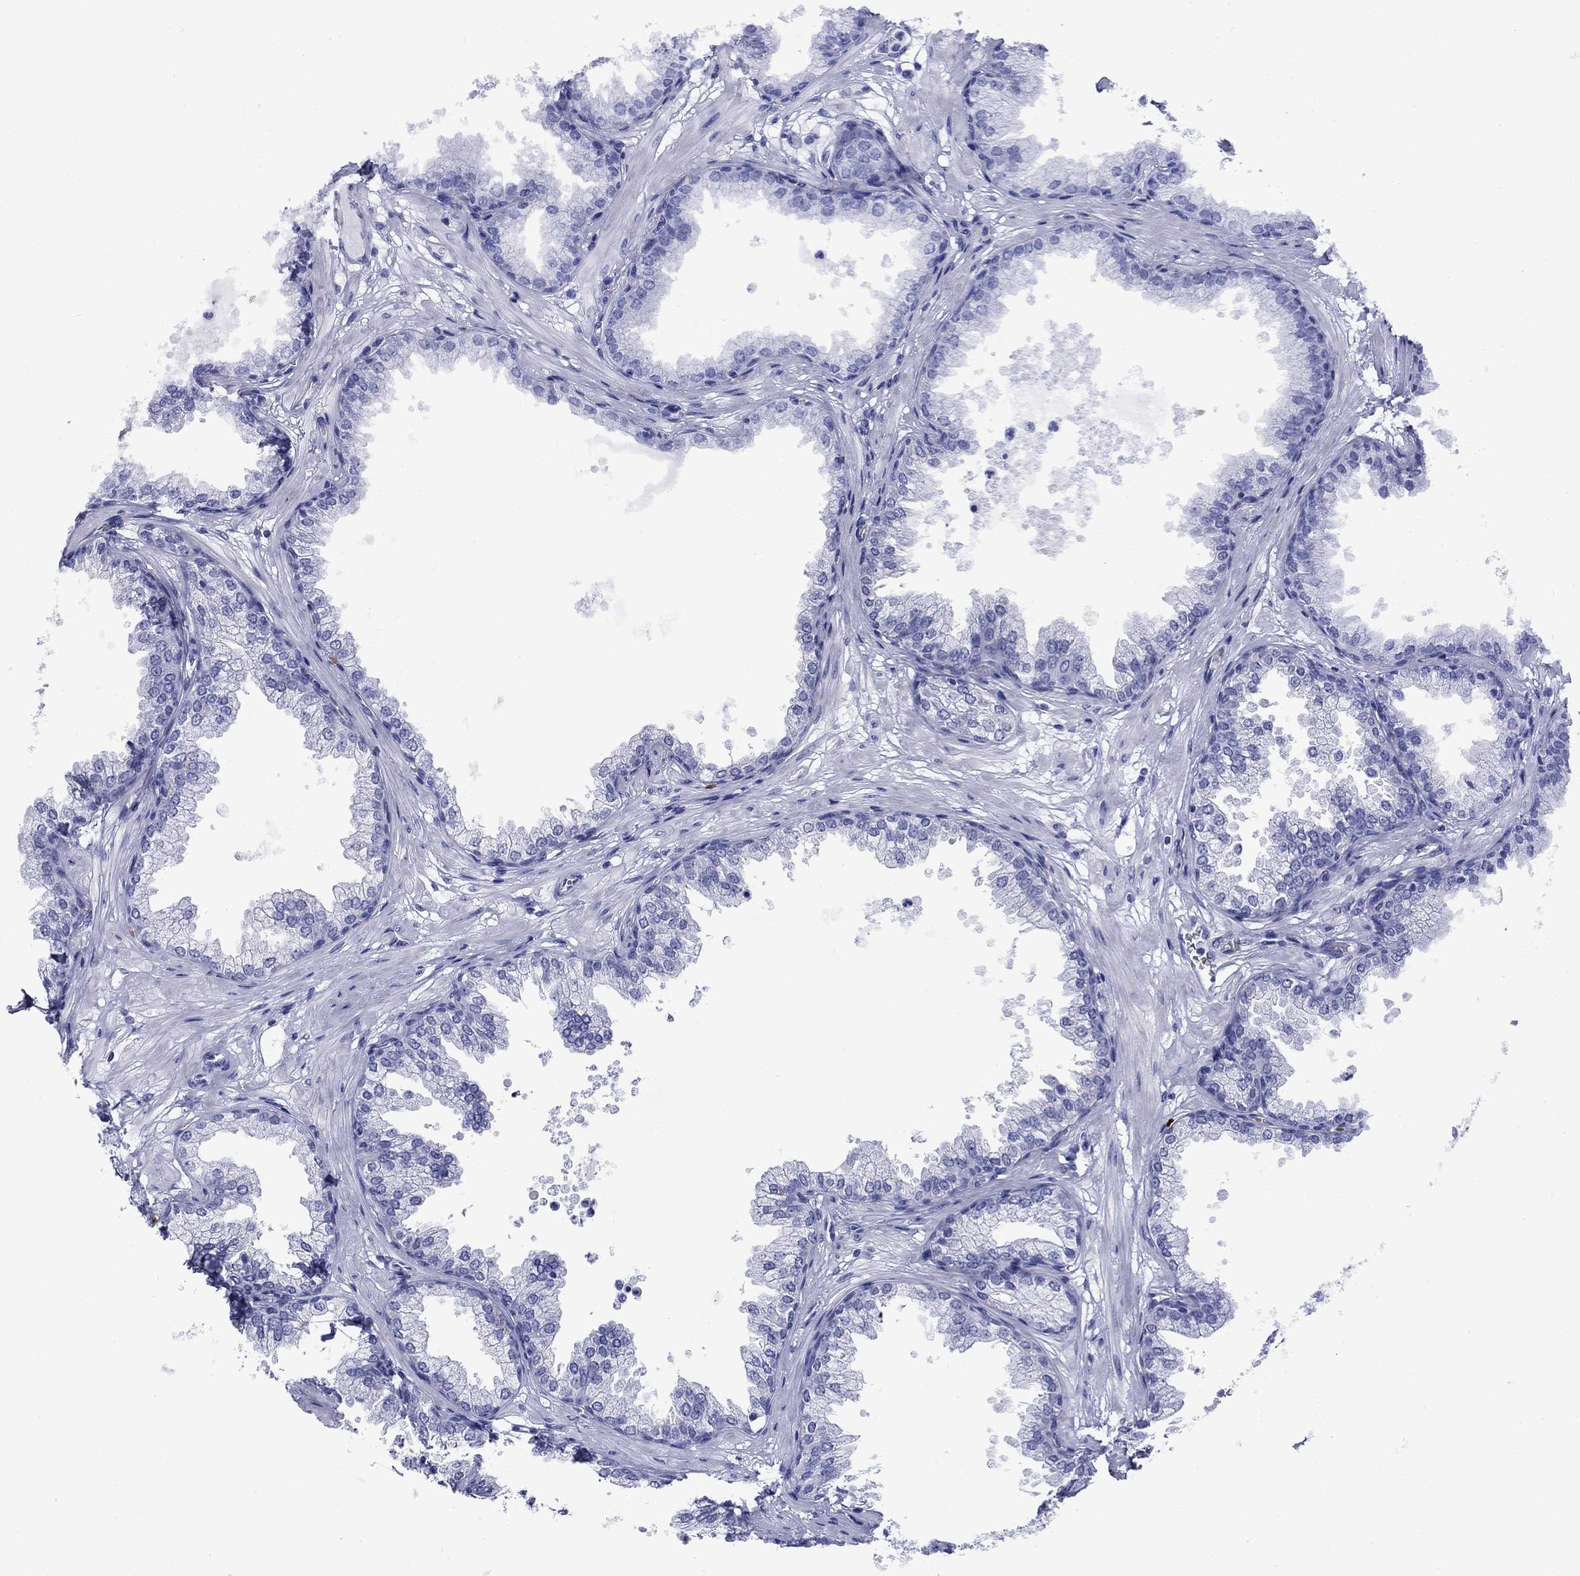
{"staining": {"intensity": "negative", "quantity": "none", "location": "none"}, "tissue": "prostate", "cell_type": "Glandular cells", "image_type": "normal", "snomed": [{"axis": "morphology", "description": "Normal tissue, NOS"}, {"axis": "topography", "description": "Prostate"}], "caption": "The micrograph displays no significant expression in glandular cells of prostate.", "gene": "ROM1", "patient": {"sex": "male", "age": 37}}